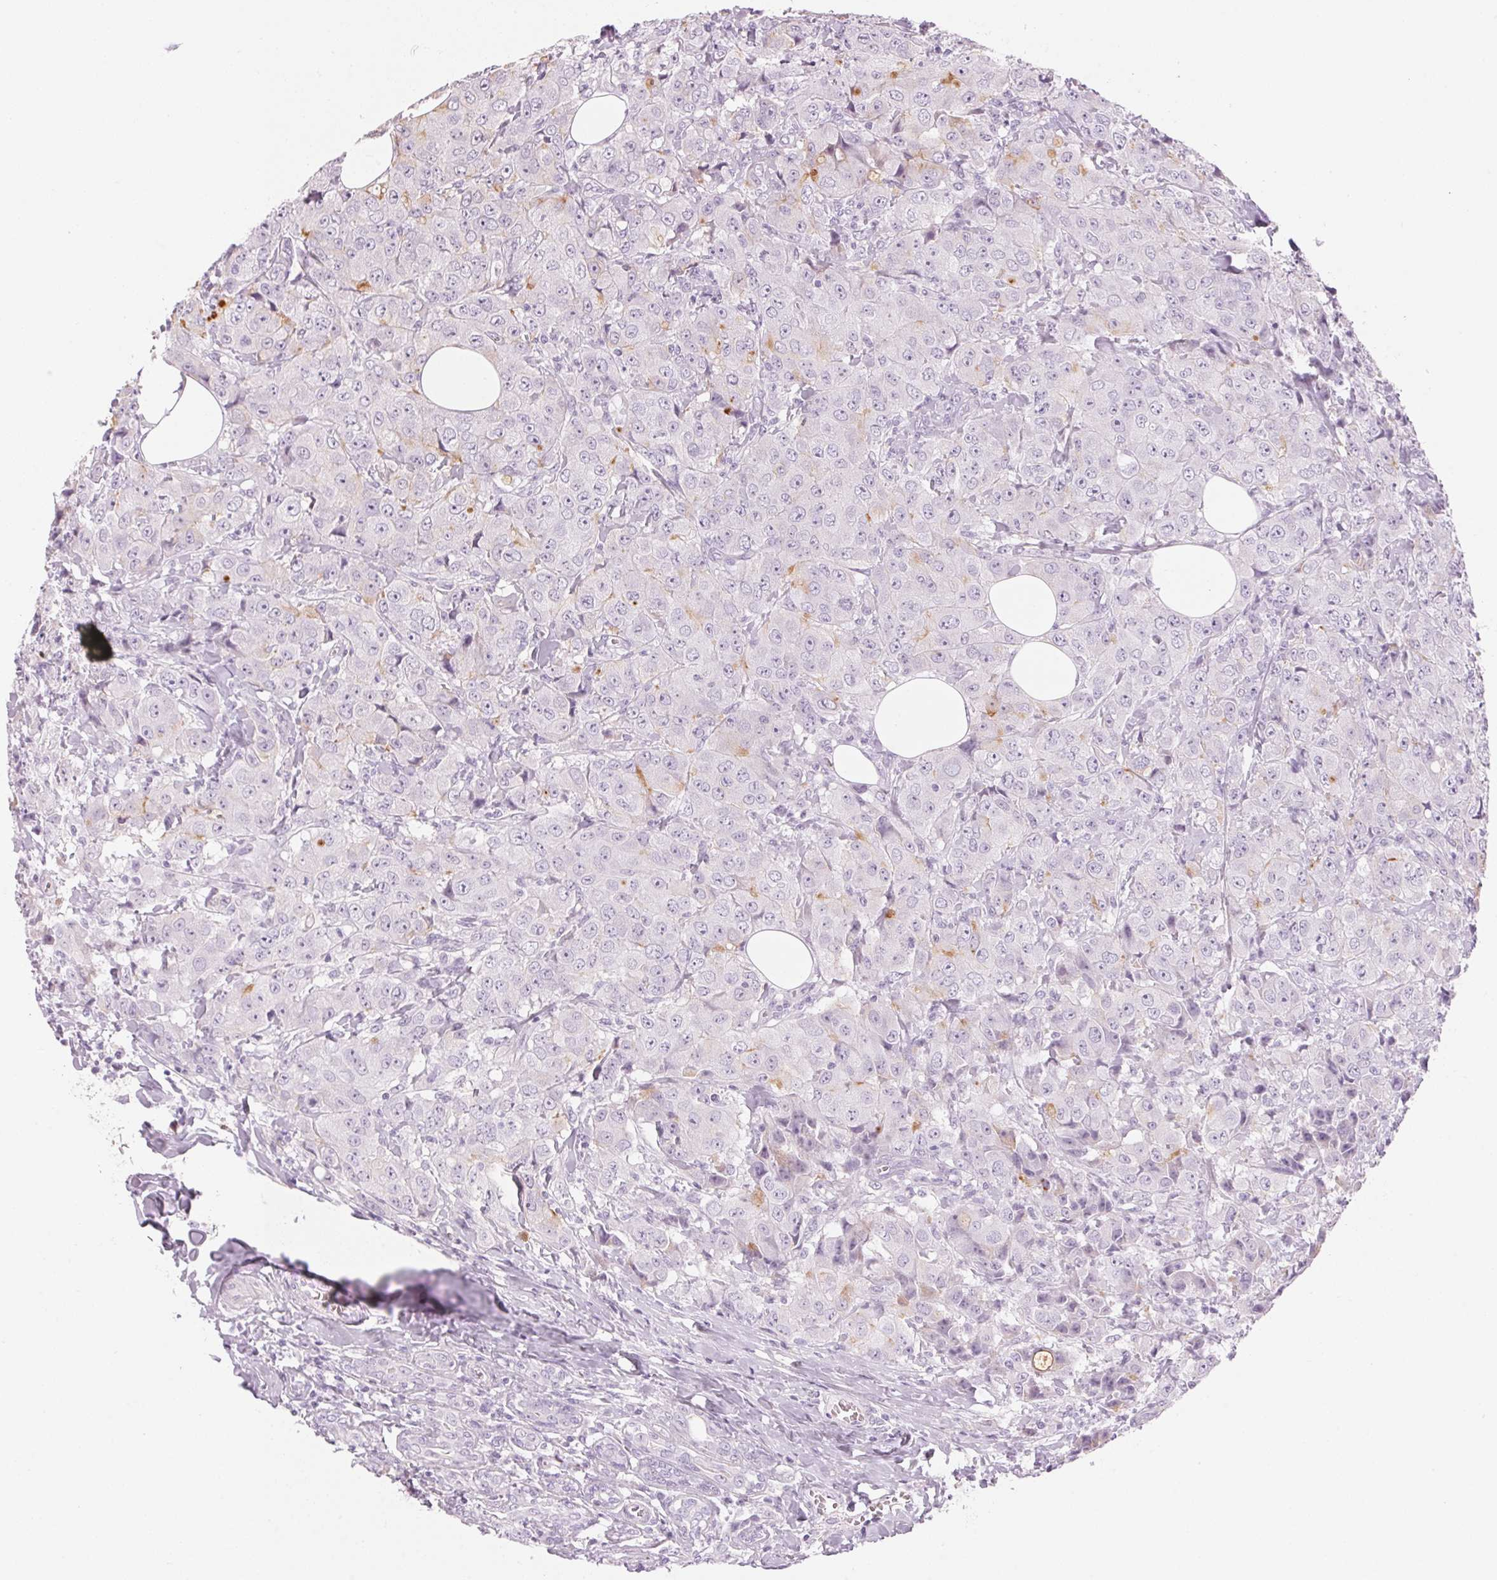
{"staining": {"intensity": "weak", "quantity": "<25%", "location": "cytoplasmic/membranous"}, "tissue": "breast cancer", "cell_type": "Tumor cells", "image_type": "cancer", "snomed": [{"axis": "morphology", "description": "Normal tissue, NOS"}, {"axis": "morphology", "description": "Duct carcinoma"}, {"axis": "topography", "description": "Breast"}], "caption": "Tumor cells show no significant protein positivity in breast cancer (intraductal carcinoma).", "gene": "KLK7", "patient": {"sex": "female", "age": 43}}